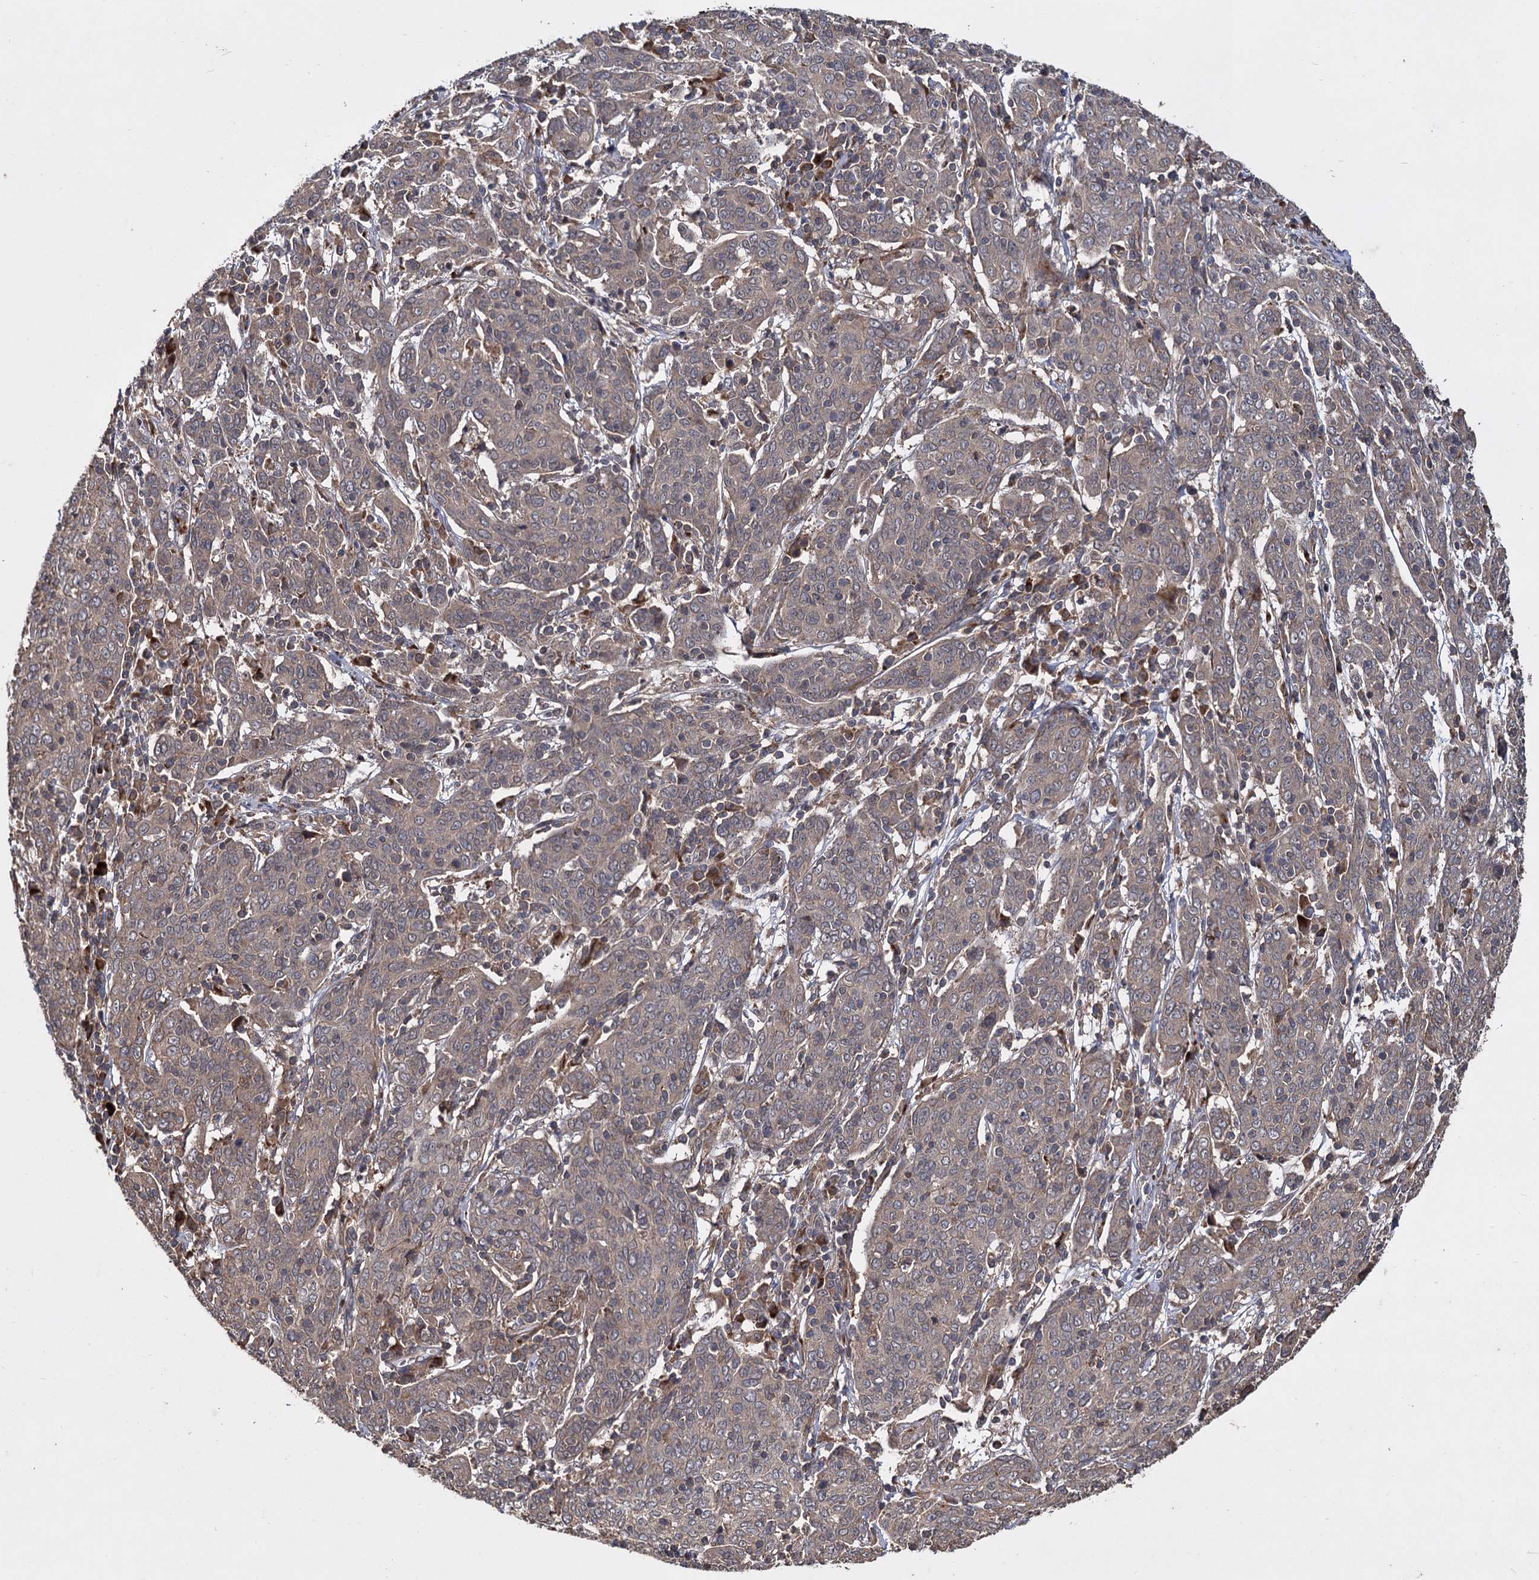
{"staining": {"intensity": "weak", "quantity": "25%-75%", "location": "cytoplasmic/membranous"}, "tissue": "cervical cancer", "cell_type": "Tumor cells", "image_type": "cancer", "snomed": [{"axis": "morphology", "description": "Squamous cell carcinoma, NOS"}, {"axis": "topography", "description": "Cervix"}], "caption": "DAB immunohistochemical staining of cervical cancer (squamous cell carcinoma) displays weak cytoplasmic/membranous protein positivity in about 25%-75% of tumor cells.", "gene": "INPPL1", "patient": {"sex": "female", "age": 67}}